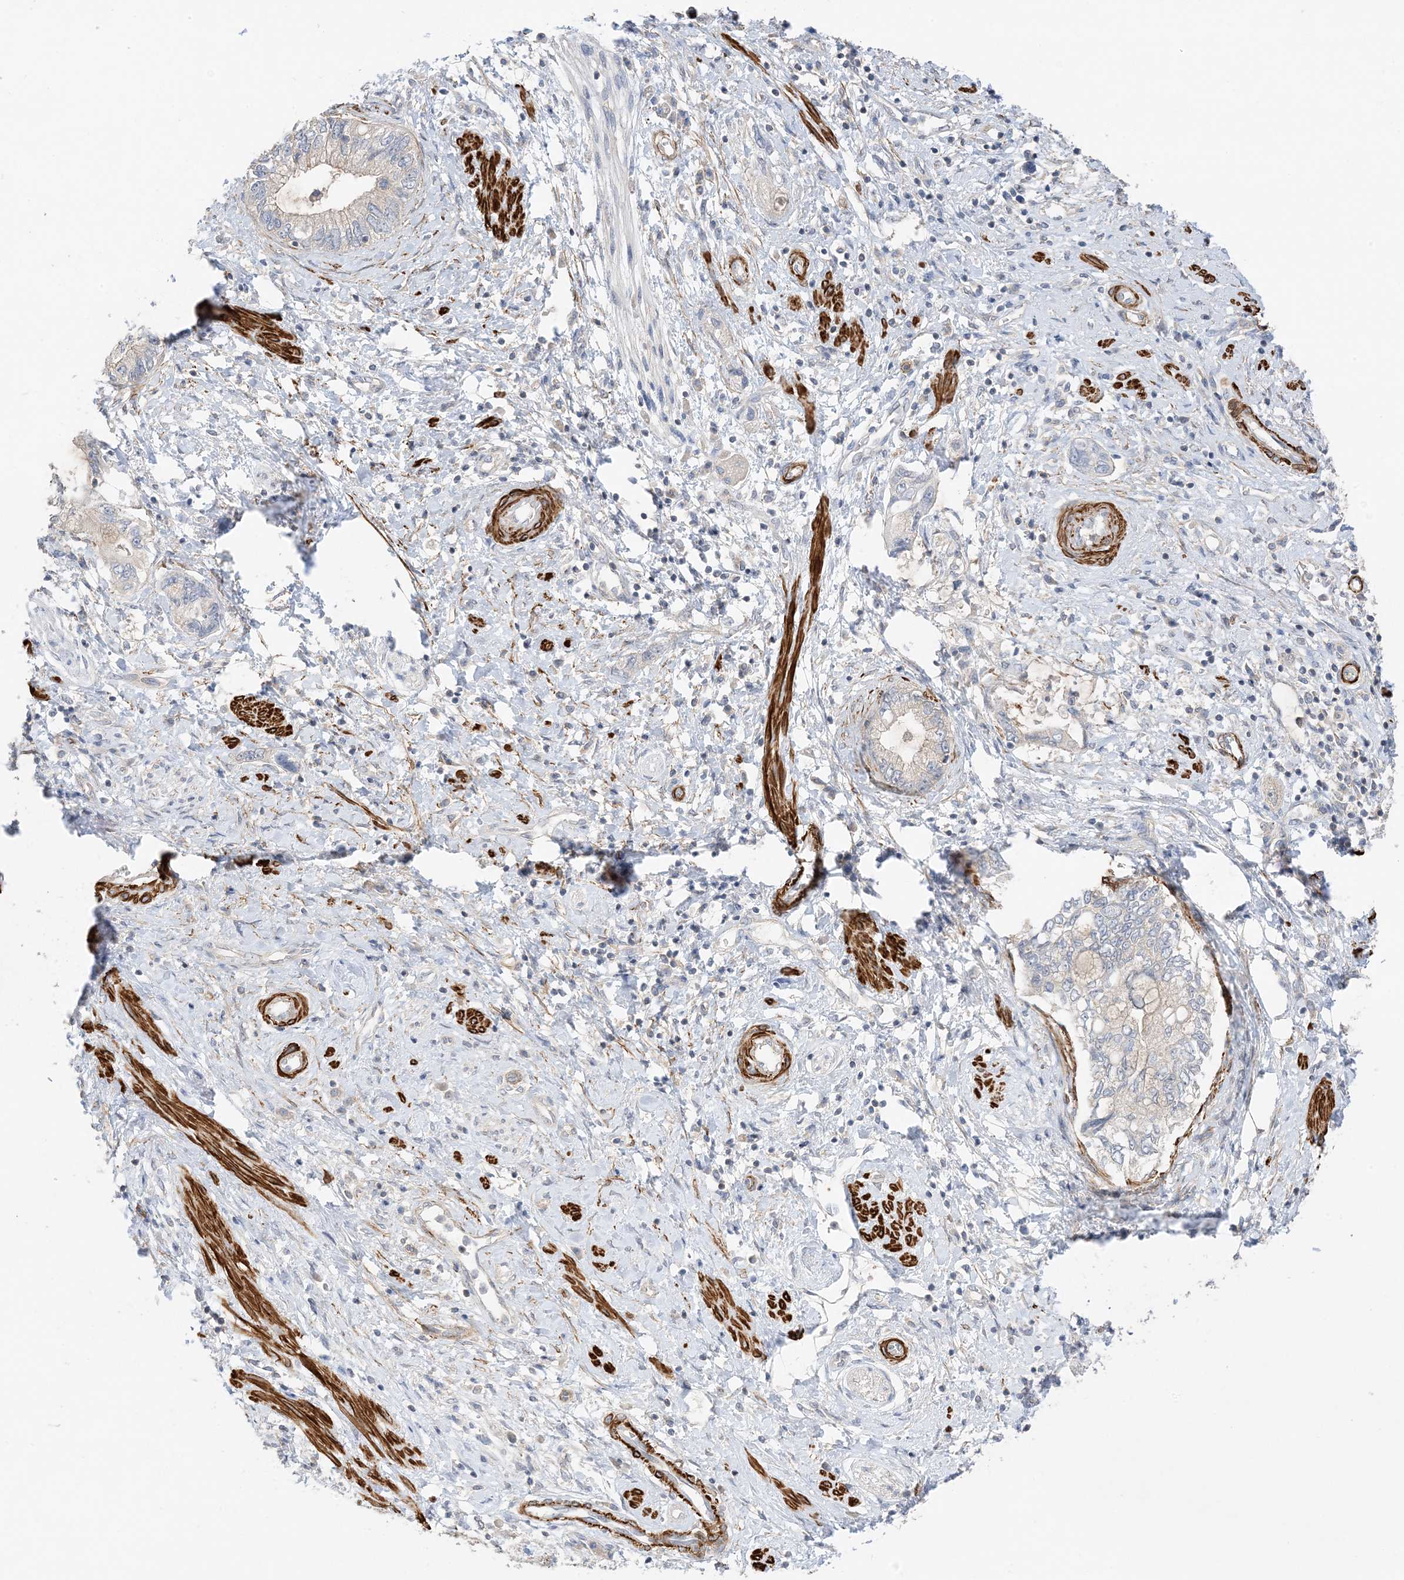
{"staining": {"intensity": "weak", "quantity": "<25%", "location": "cytoplasmic/membranous"}, "tissue": "pancreatic cancer", "cell_type": "Tumor cells", "image_type": "cancer", "snomed": [{"axis": "morphology", "description": "Adenocarcinoma, NOS"}, {"axis": "topography", "description": "Pancreas"}], "caption": "A histopathology image of pancreatic cancer stained for a protein exhibits no brown staining in tumor cells. The staining was performed using DAB to visualize the protein expression in brown, while the nuclei were stained in blue with hematoxylin (Magnification: 20x).", "gene": "KIFBP", "patient": {"sex": "female", "age": 73}}